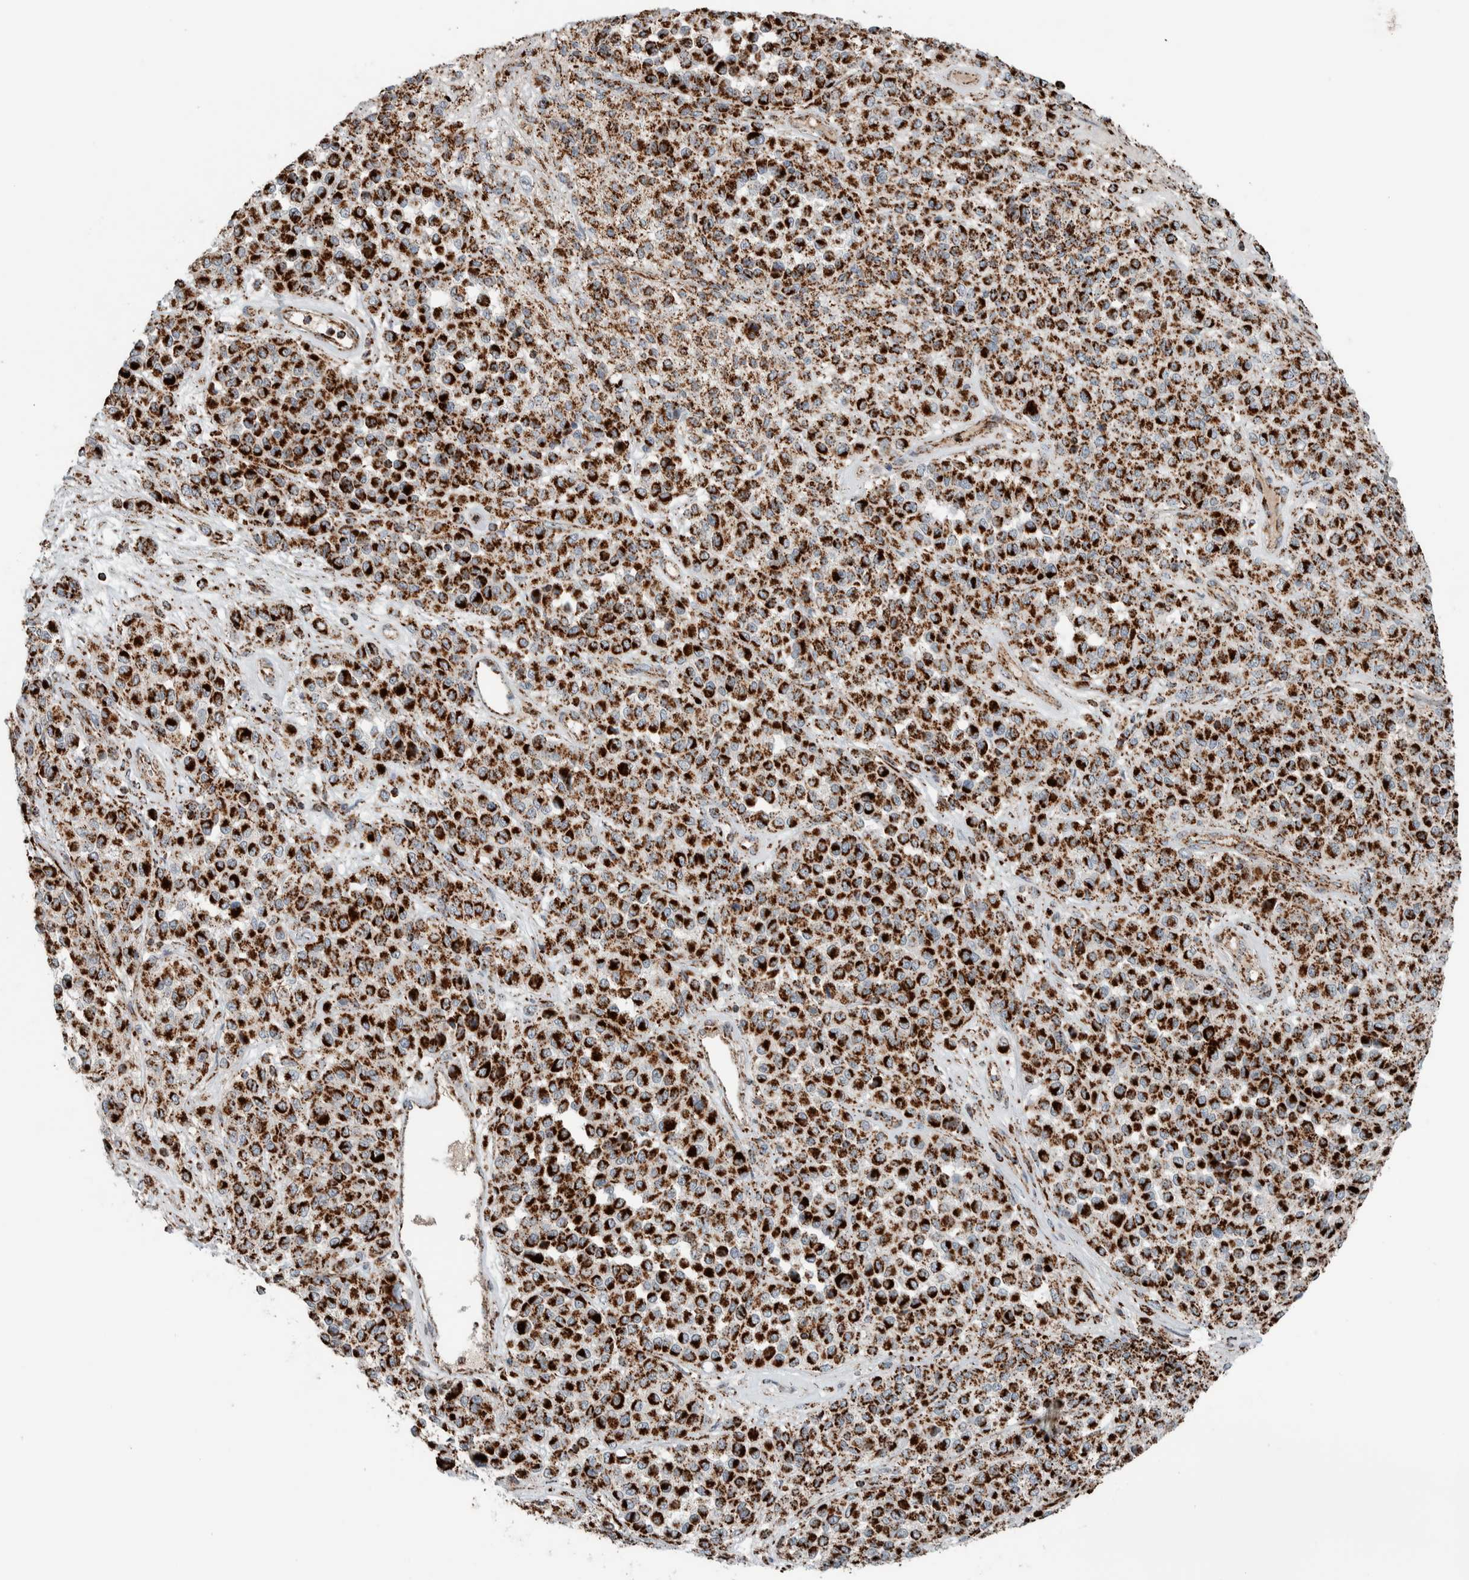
{"staining": {"intensity": "strong", "quantity": ">75%", "location": "cytoplasmic/membranous"}, "tissue": "melanoma", "cell_type": "Tumor cells", "image_type": "cancer", "snomed": [{"axis": "morphology", "description": "Malignant melanoma, Metastatic site"}, {"axis": "topography", "description": "Pancreas"}], "caption": "The immunohistochemical stain highlights strong cytoplasmic/membranous staining in tumor cells of malignant melanoma (metastatic site) tissue. (Stains: DAB in brown, nuclei in blue, Microscopy: brightfield microscopy at high magnification).", "gene": "CNTROB", "patient": {"sex": "female", "age": 30}}